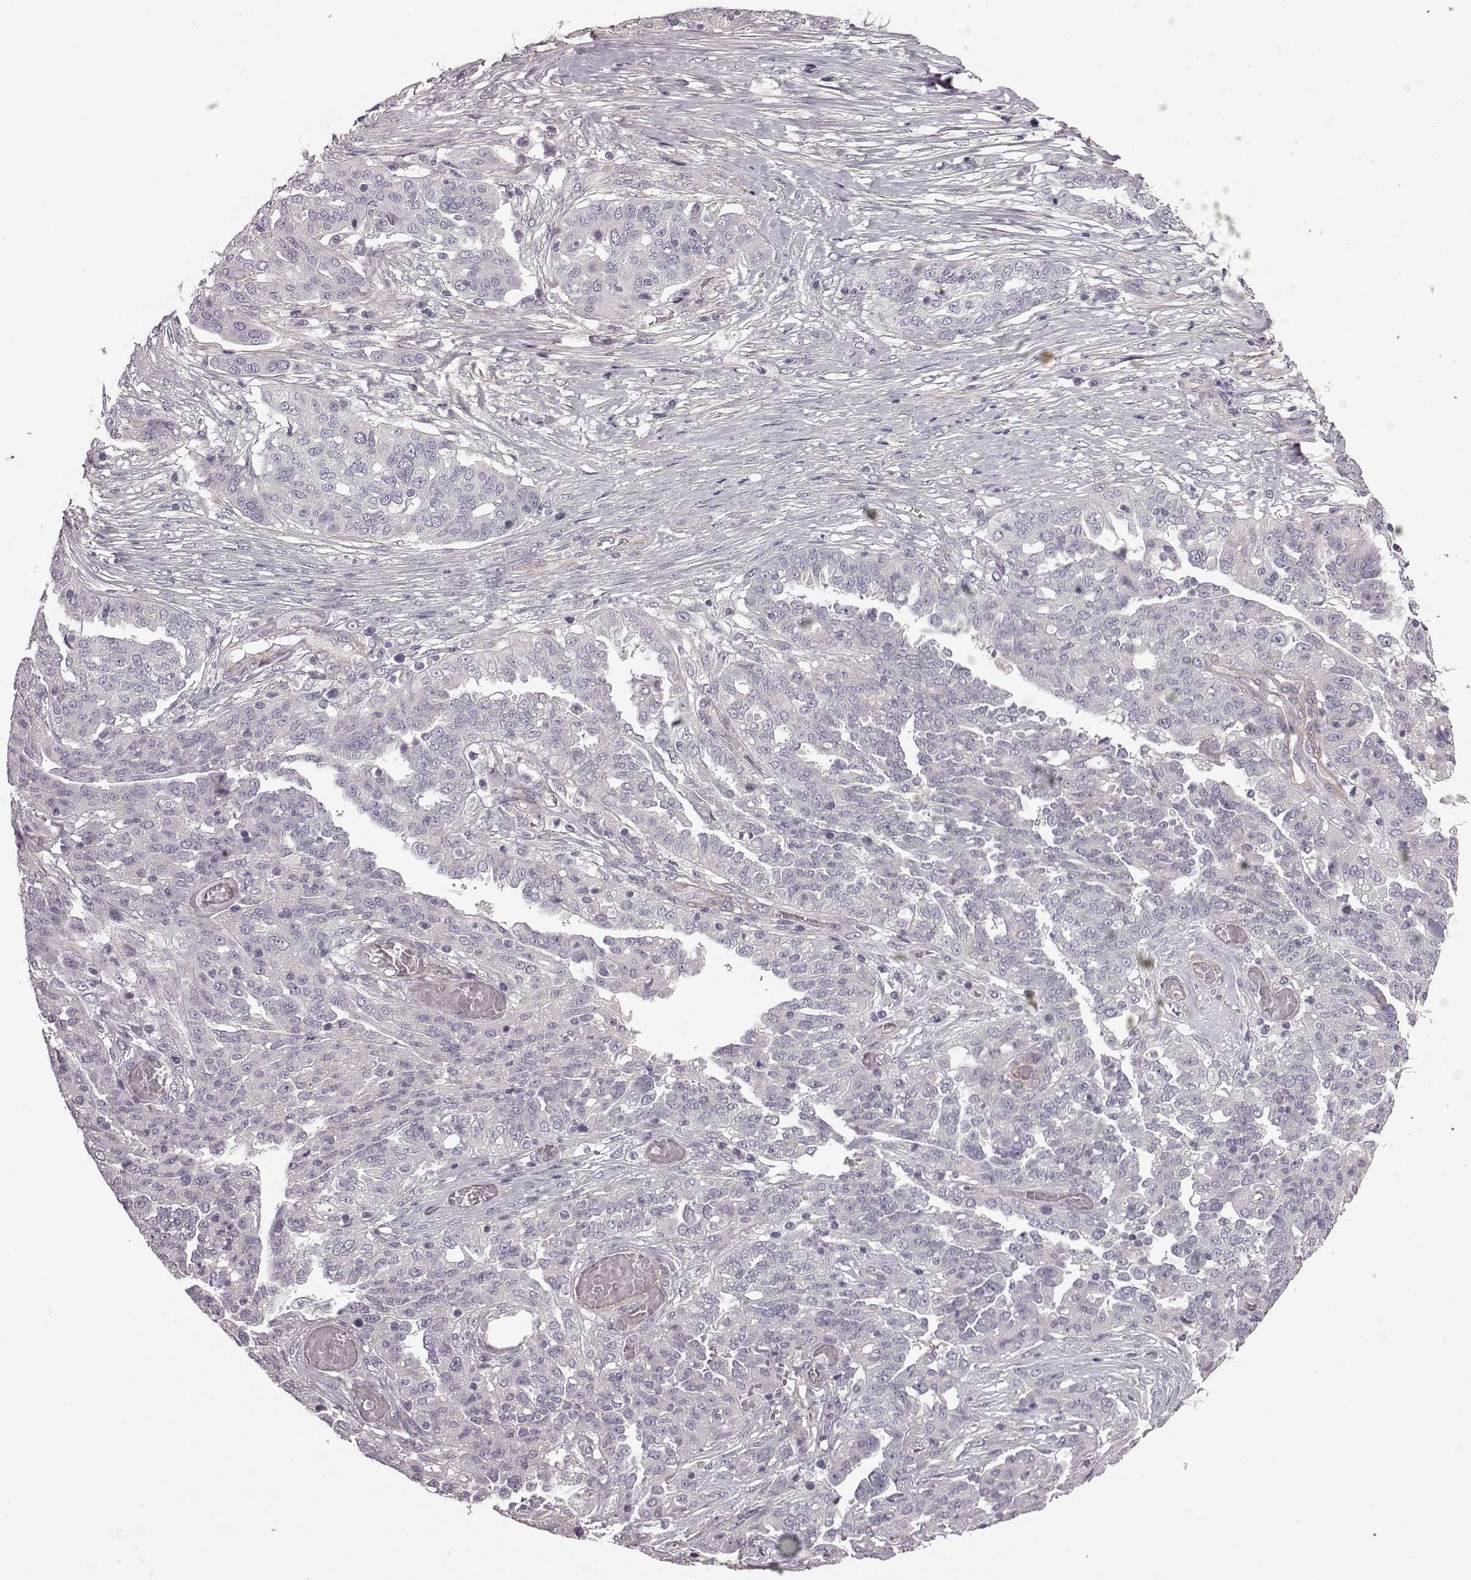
{"staining": {"intensity": "negative", "quantity": "none", "location": "none"}, "tissue": "ovarian cancer", "cell_type": "Tumor cells", "image_type": "cancer", "snomed": [{"axis": "morphology", "description": "Cystadenocarcinoma, serous, NOS"}, {"axis": "topography", "description": "Ovary"}], "caption": "IHC histopathology image of neoplastic tissue: ovarian cancer (serous cystadenocarcinoma) stained with DAB (3,3'-diaminobenzidine) exhibits no significant protein positivity in tumor cells.", "gene": "GRK1", "patient": {"sex": "female", "age": 67}}